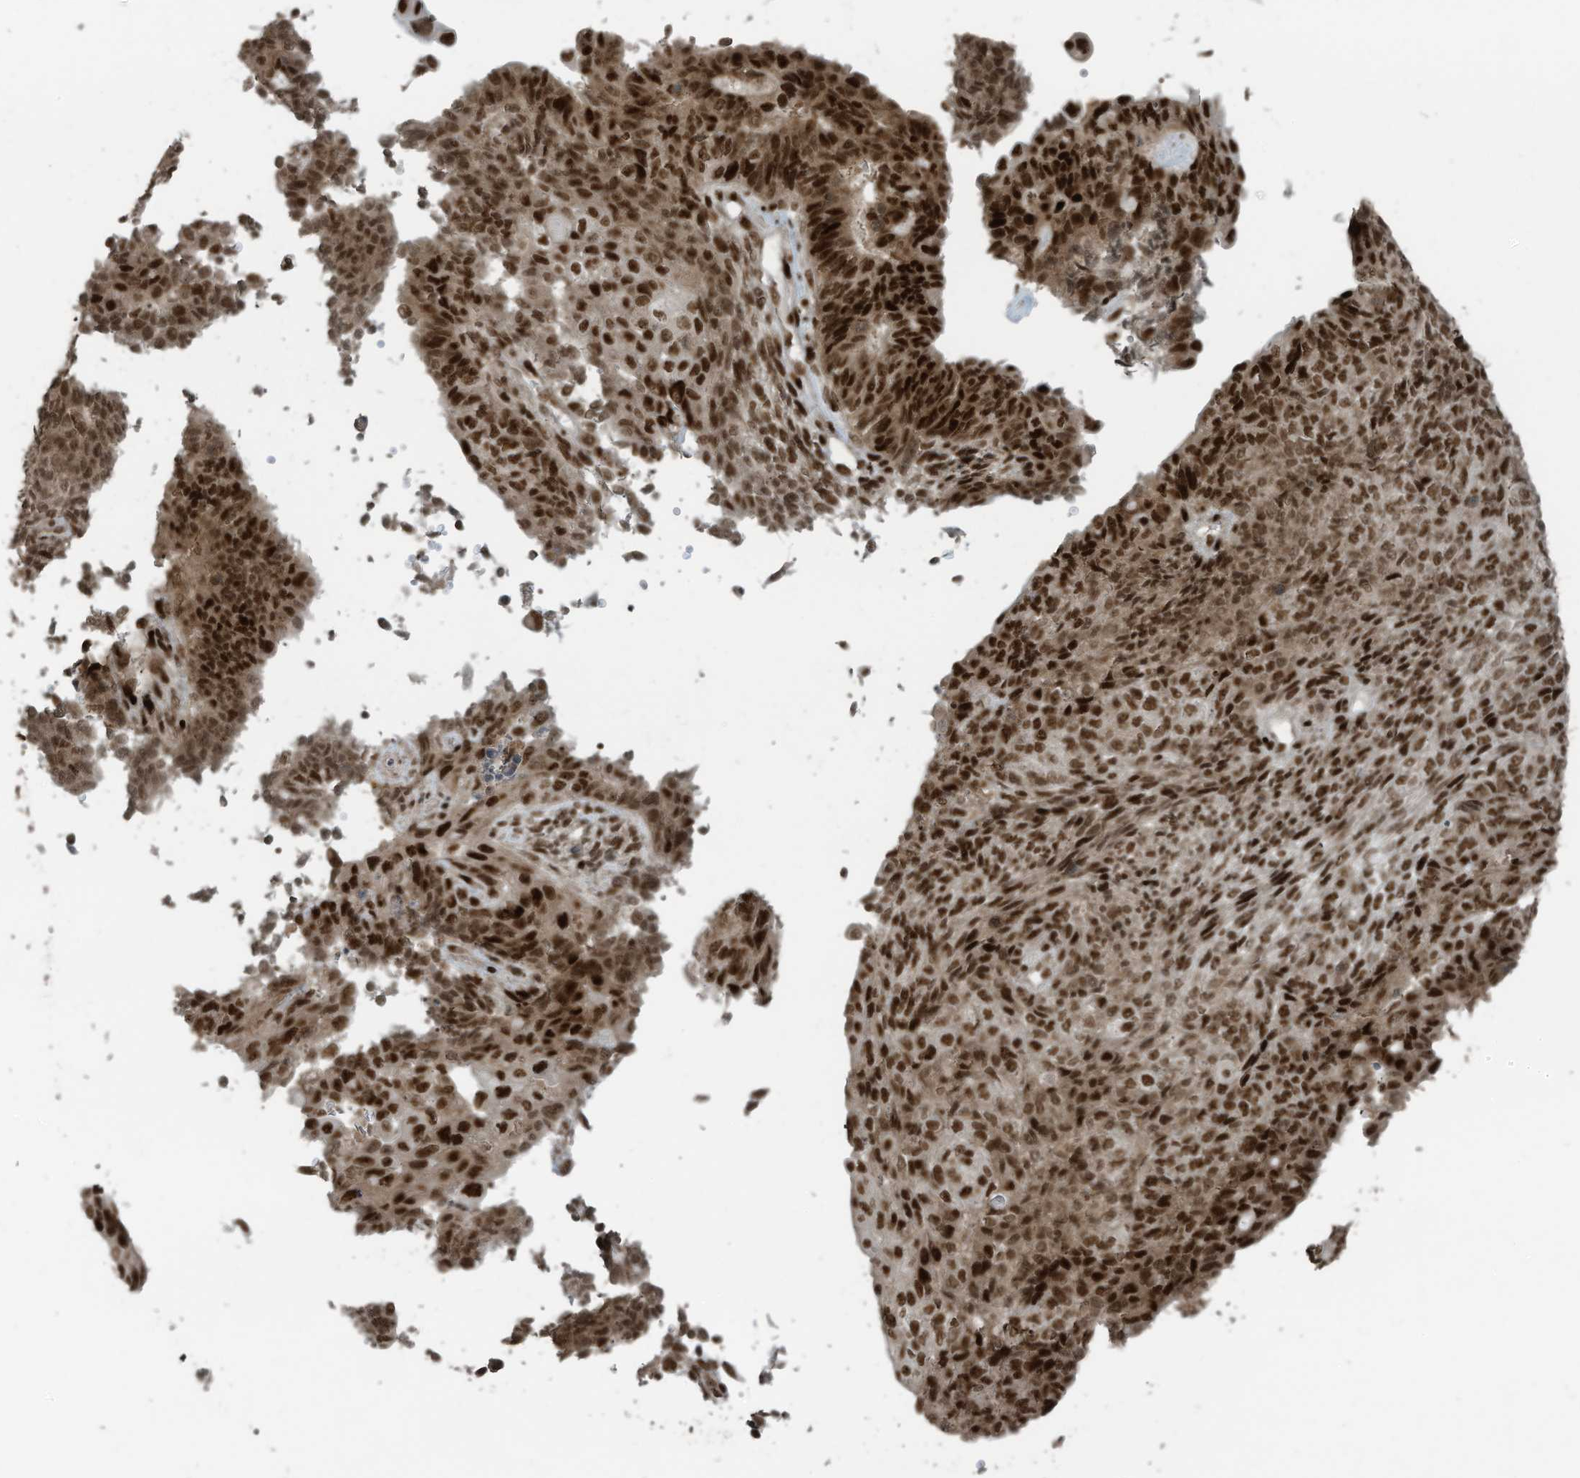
{"staining": {"intensity": "moderate", "quantity": ">75%", "location": "nuclear"}, "tissue": "endometrial cancer", "cell_type": "Tumor cells", "image_type": "cancer", "snomed": [{"axis": "morphology", "description": "Adenocarcinoma, NOS"}, {"axis": "topography", "description": "Endometrium"}], "caption": "Endometrial cancer stained with immunohistochemistry (IHC) shows moderate nuclear expression in approximately >75% of tumor cells. The staining was performed using DAB (3,3'-diaminobenzidine) to visualize the protein expression in brown, while the nuclei were stained in blue with hematoxylin (Magnification: 20x).", "gene": "PCNP", "patient": {"sex": "female", "age": 32}}